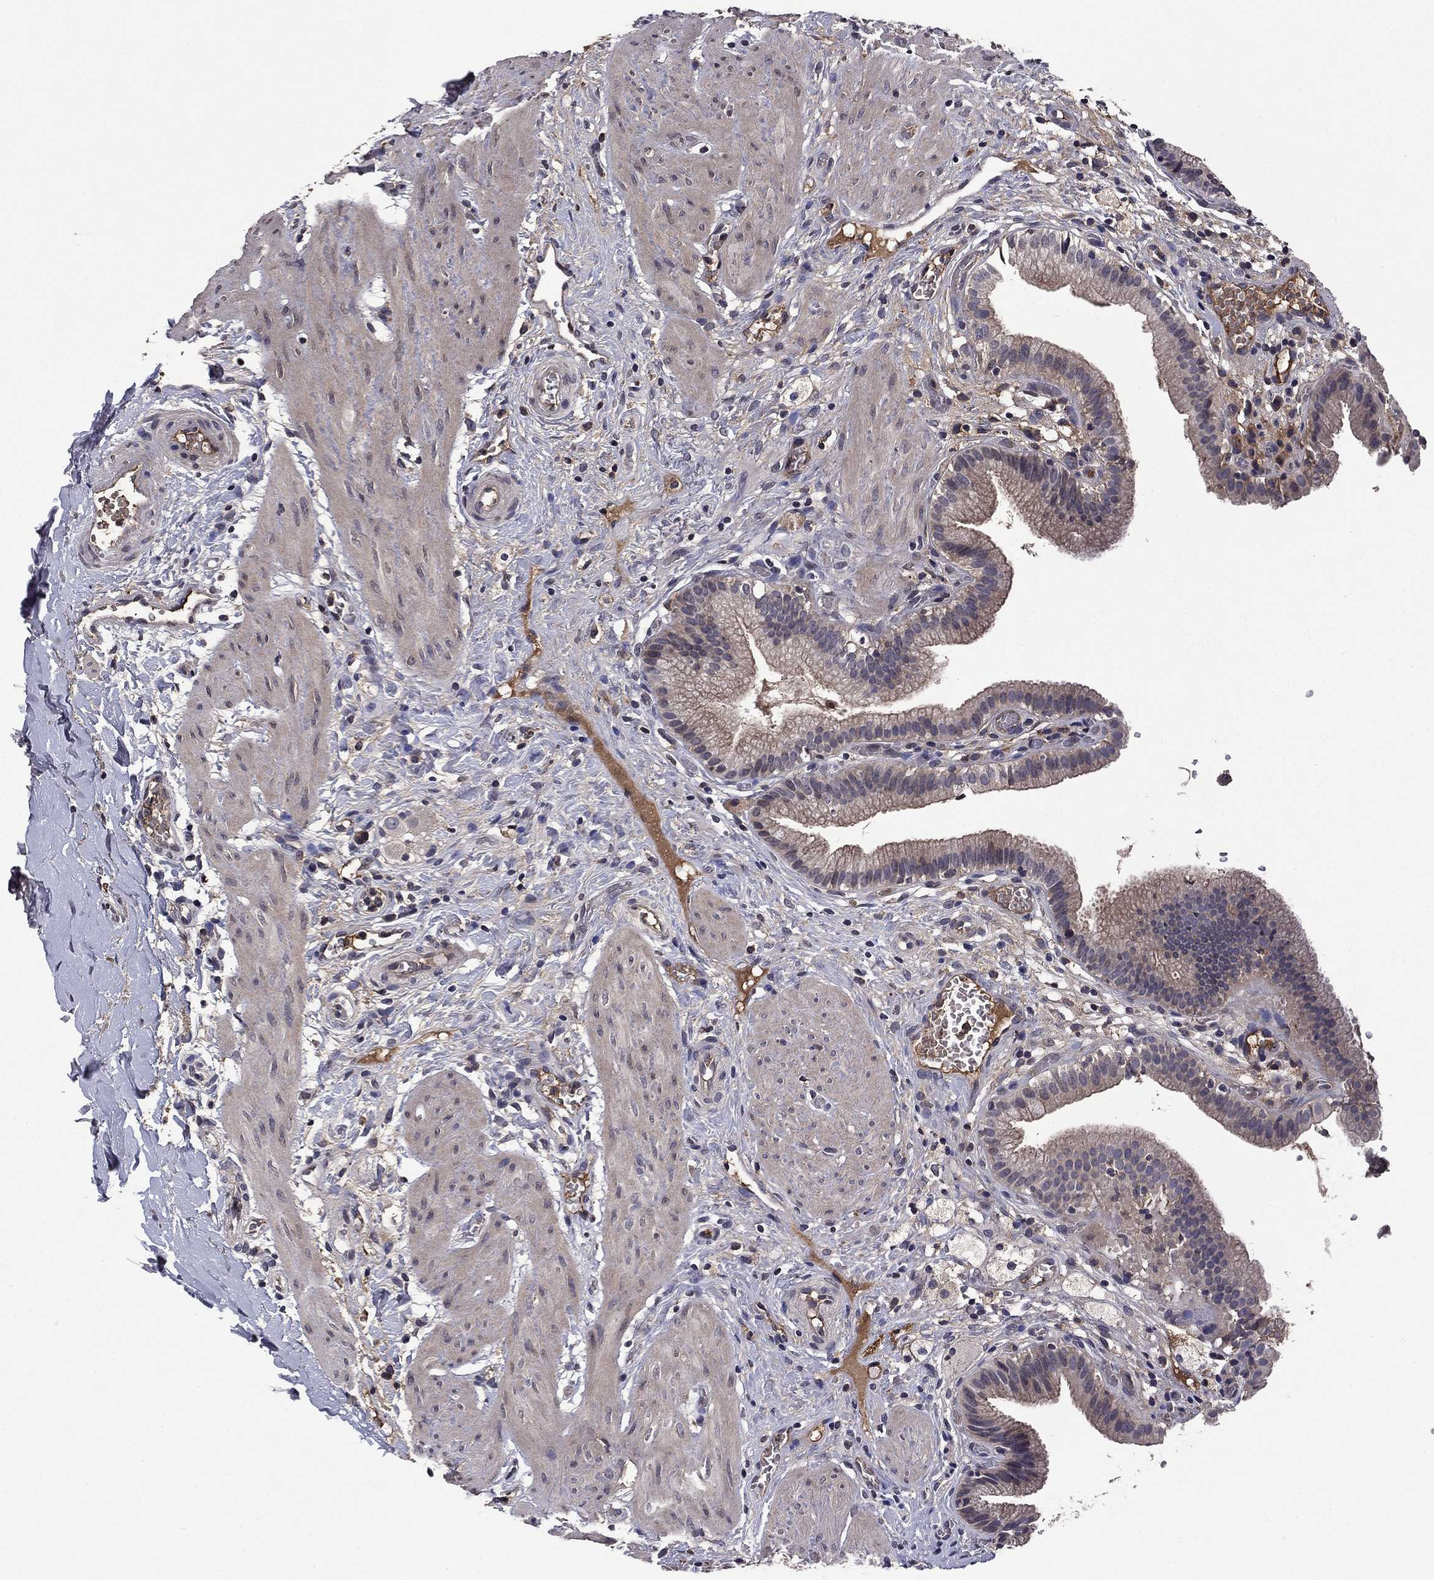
{"staining": {"intensity": "weak", "quantity": "<25%", "location": "cytoplasmic/membranous"}, "tissue": "gallbladder", "cell_type": "Glandular cells", "image_type": "normal", "snomed": [{"axis": "morphology", "description": "Normal tissue, NOS"}, {"axis": "topography", "description": "Gallbladder"}], "caption": "This is a micrograph of IHC staining of benign gallbladder, which shows no expression in glandular cells.", "gene": "PROS1", "patient": {"sex": "female", "age": 24}}